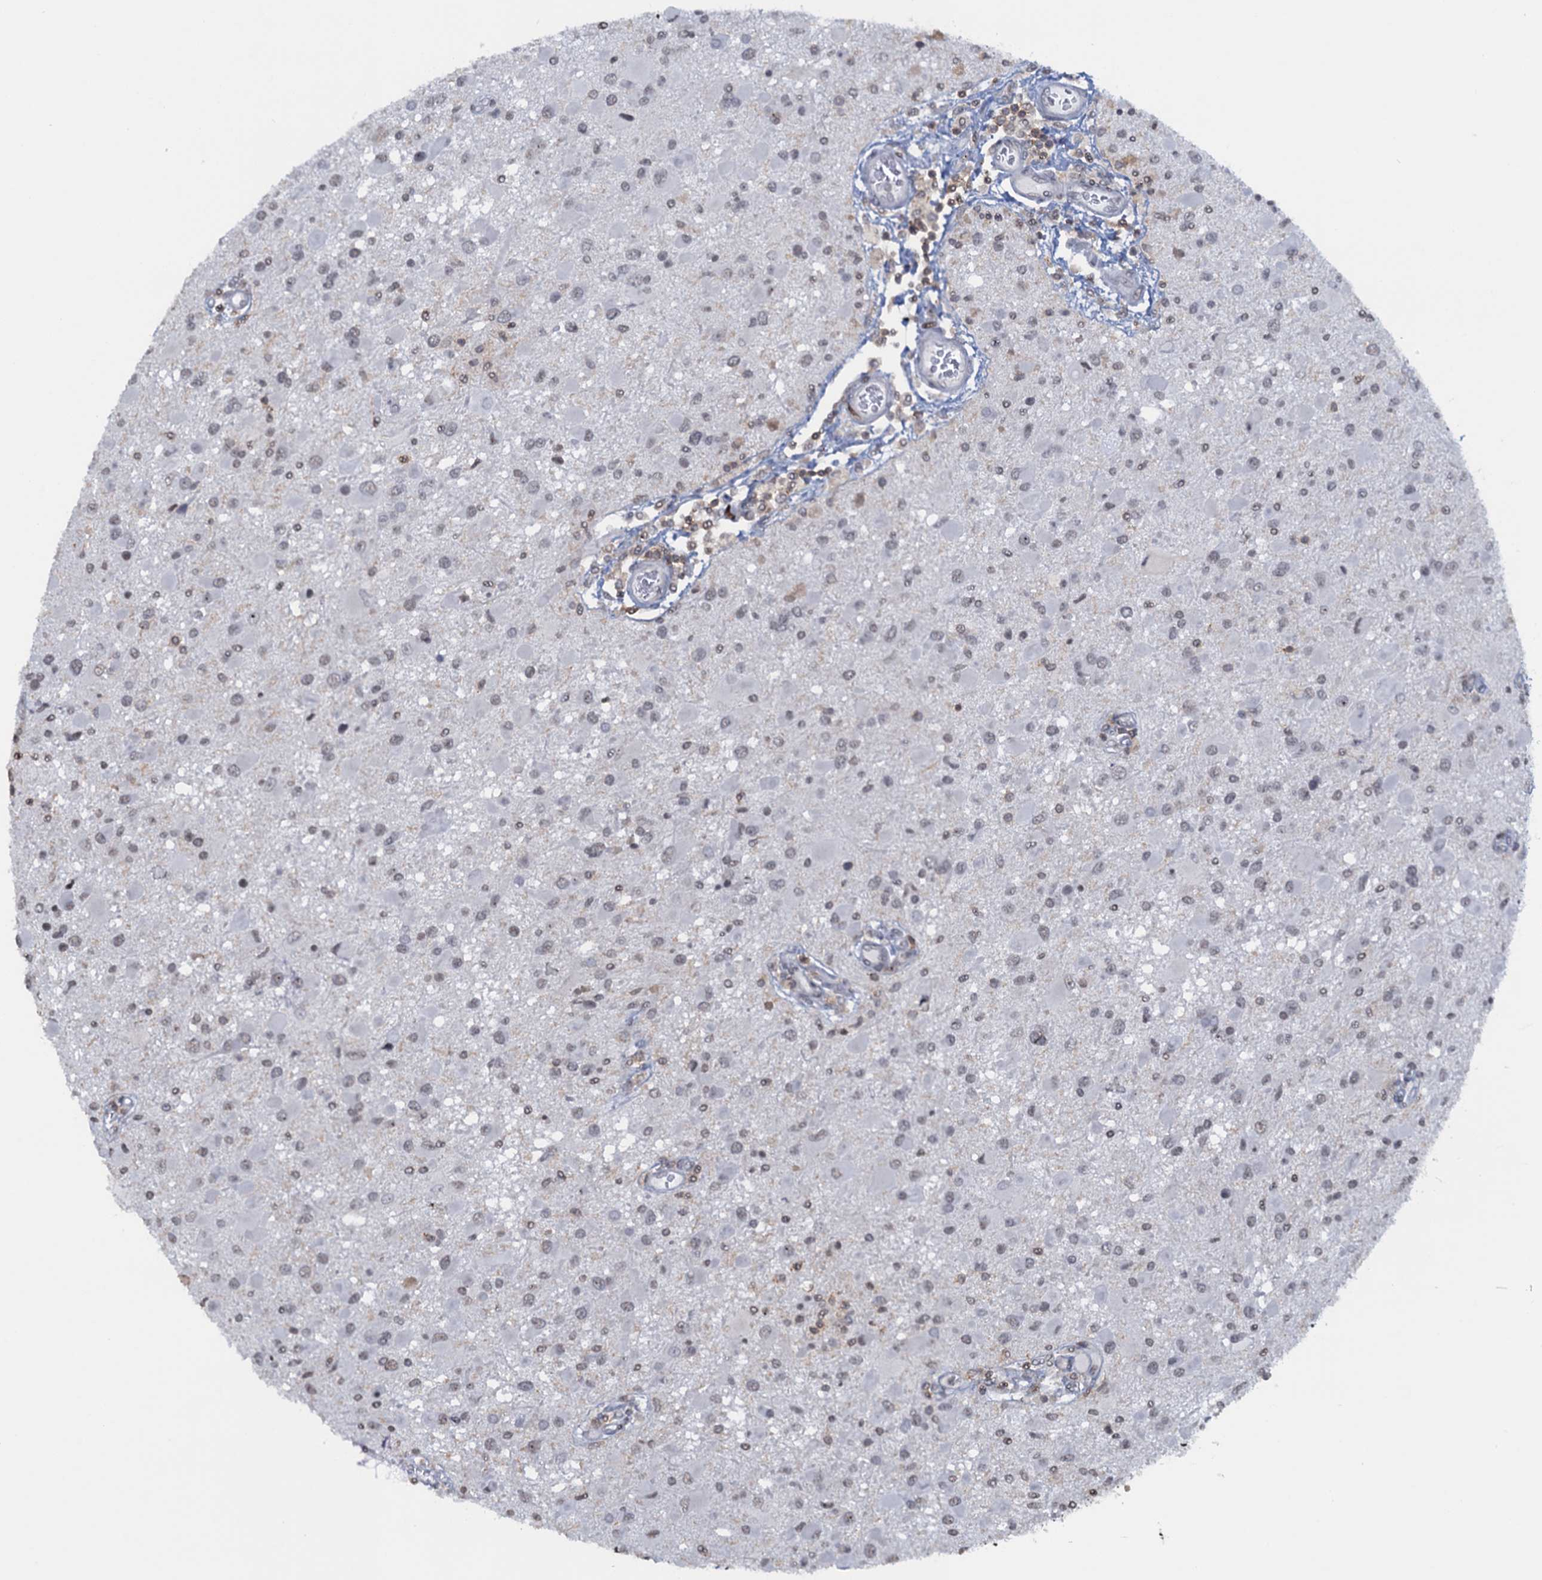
{"staining": {"intensity": "negative", "quantity": "none", "location": "none"}, "tissue": "glioma", "cell_type": "Tumor cells", "image_type": "cancer", "snomed": [{"axis": "morphology", "description": "Glioma, malignant, High grade"}, {"axis": "topography", "description": "Brain"}], "caption": "DAB (3,3'-diaminobenzidine) immunohistochemical staining of human malignant high-grade glioma exhibits no significant staining in tumor cells. (Brightfield microscopy of DAB (3,3'-diaminobenzidine) immunohistochemistry at high magnification).", "gene": "FYB1", "patient": {"sex": "male", "age": 53}}